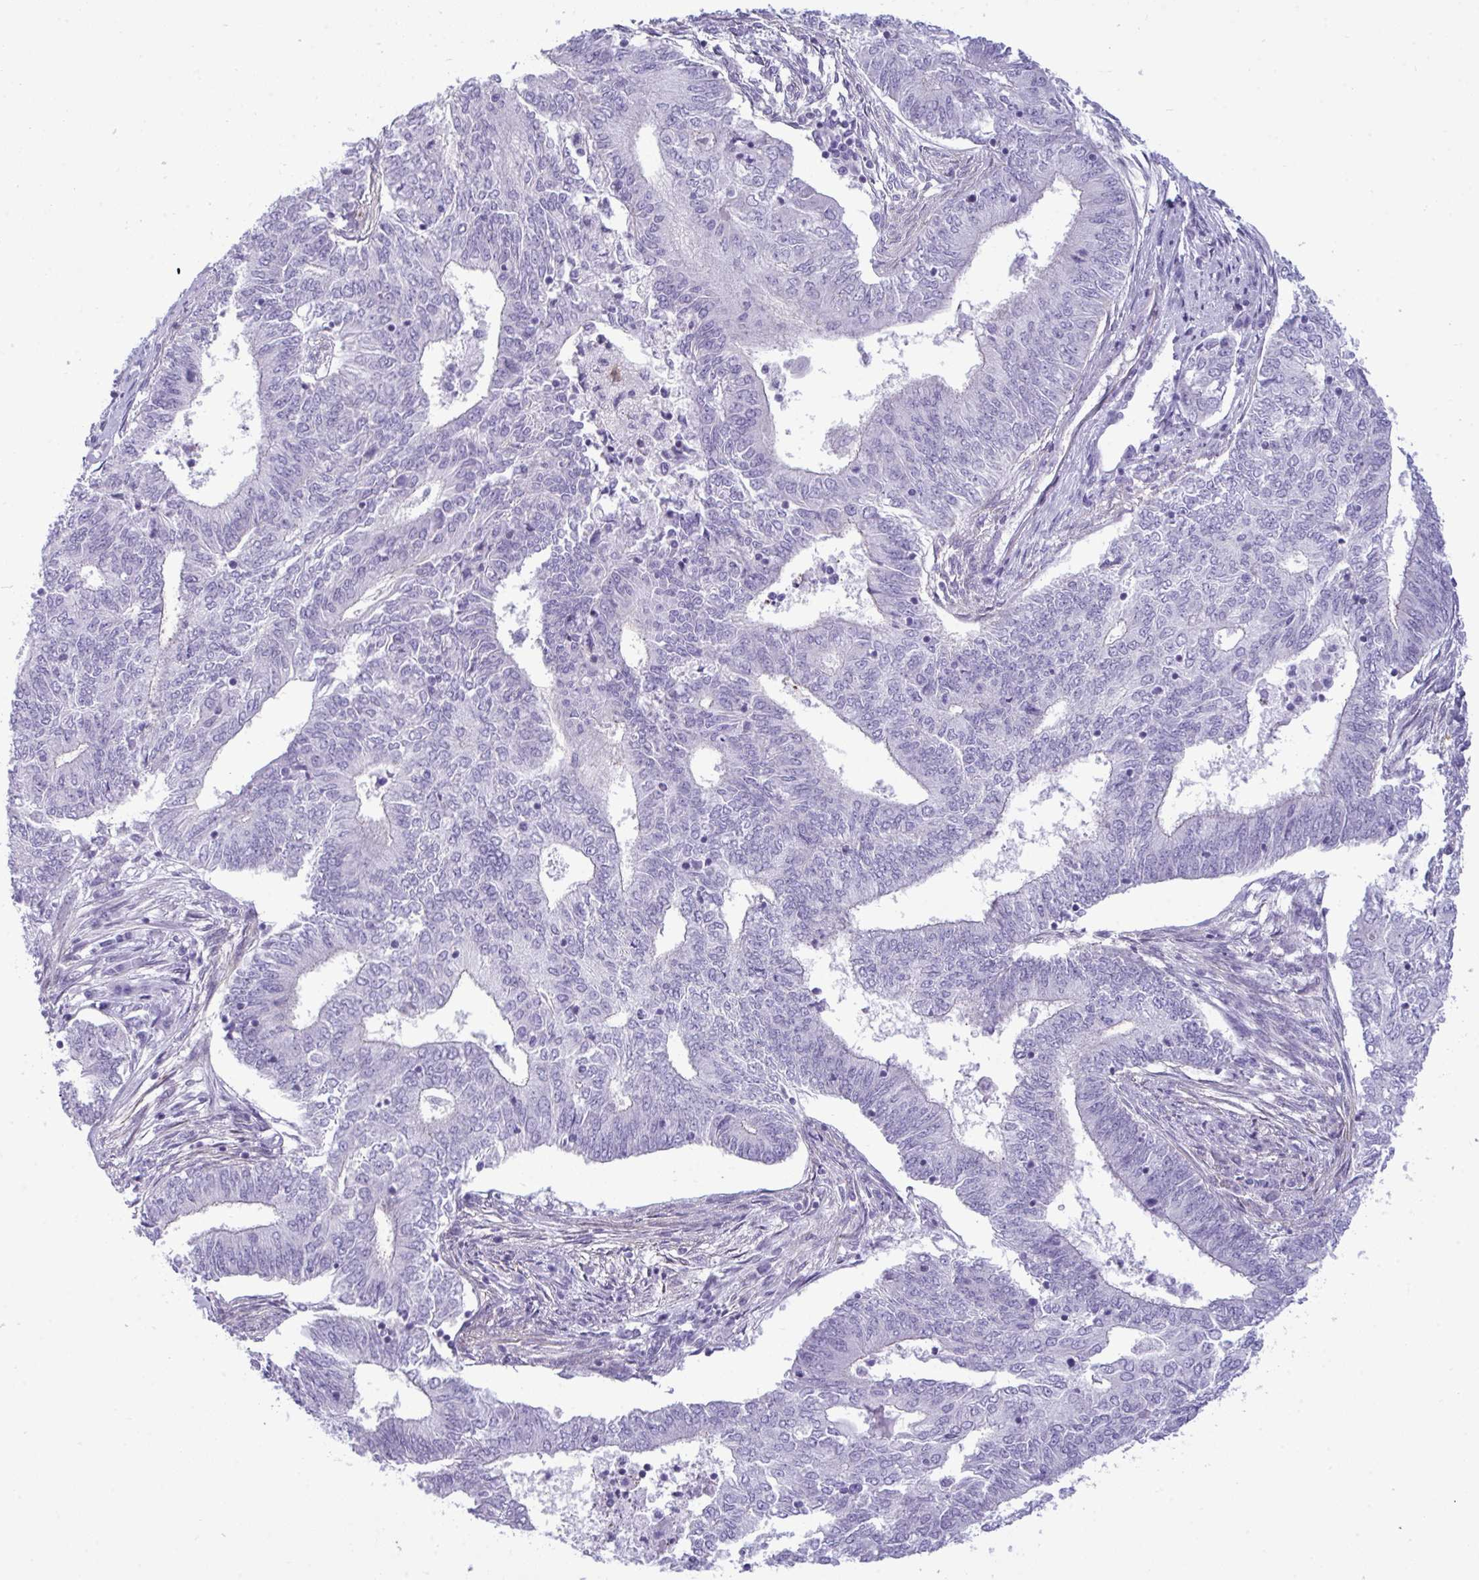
{"staining": {"intensity": "negative", "quantity": "none", "location": "none"}, "tissue": "endometrial cancer", "cell_type": "Tumor cells", "image_type": "cancer", "snomed": [{"axis": "morphology", "description": "Adenocarcinoma, NOS"}, {"axis": "topography", "description": "Endometrium"}], "caption": "This is an immunohistochemistry (IHC) histopathology image of endometrial cancer (adenocarcinoma). There is no staining in tumor cells.", "gene": "MYH10", "patient": {"sex": "female", "age": 62}}